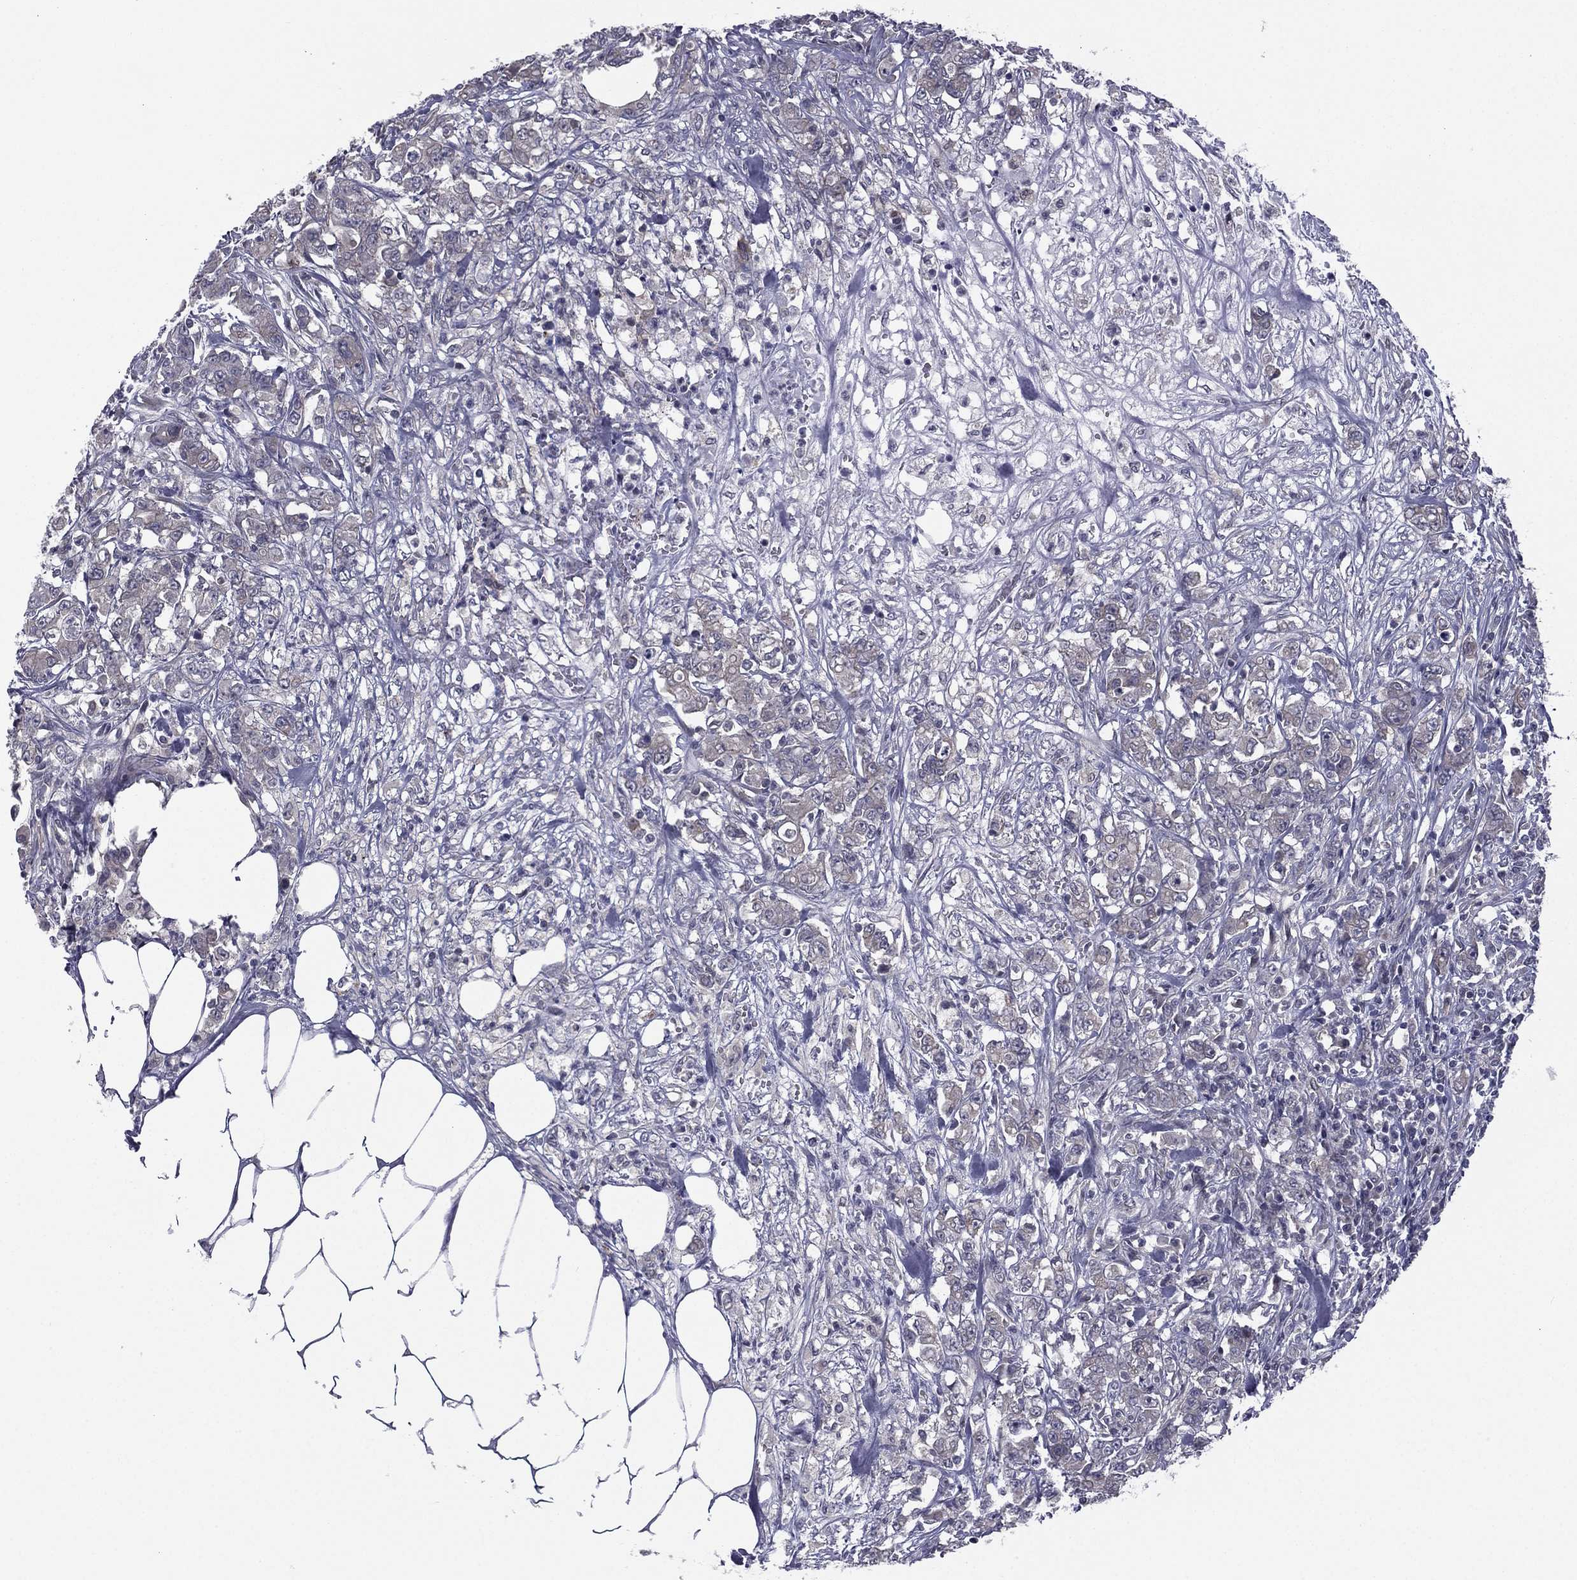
{"staining": {"intensity": "negative", "quantity": "none", "location": "none"}, "tissue": "colorectal cancer", "cell_type": "Tumor cells", "image_type": "cancer", "snomed": [{"axis": "morphology", "description": "Adenocarcinoma, NOS"}, {"axis": "topography", "description": "Colon"}], "caption": "Tumor cells show no significant protein positivity in colorectal cancer. (Brightfield microscopy of DAB (3,3'-diaminobenzidine) IHC at high magnification).", "gene": "ACTRT2", "patient": {"sex": "female", "age": 48}}